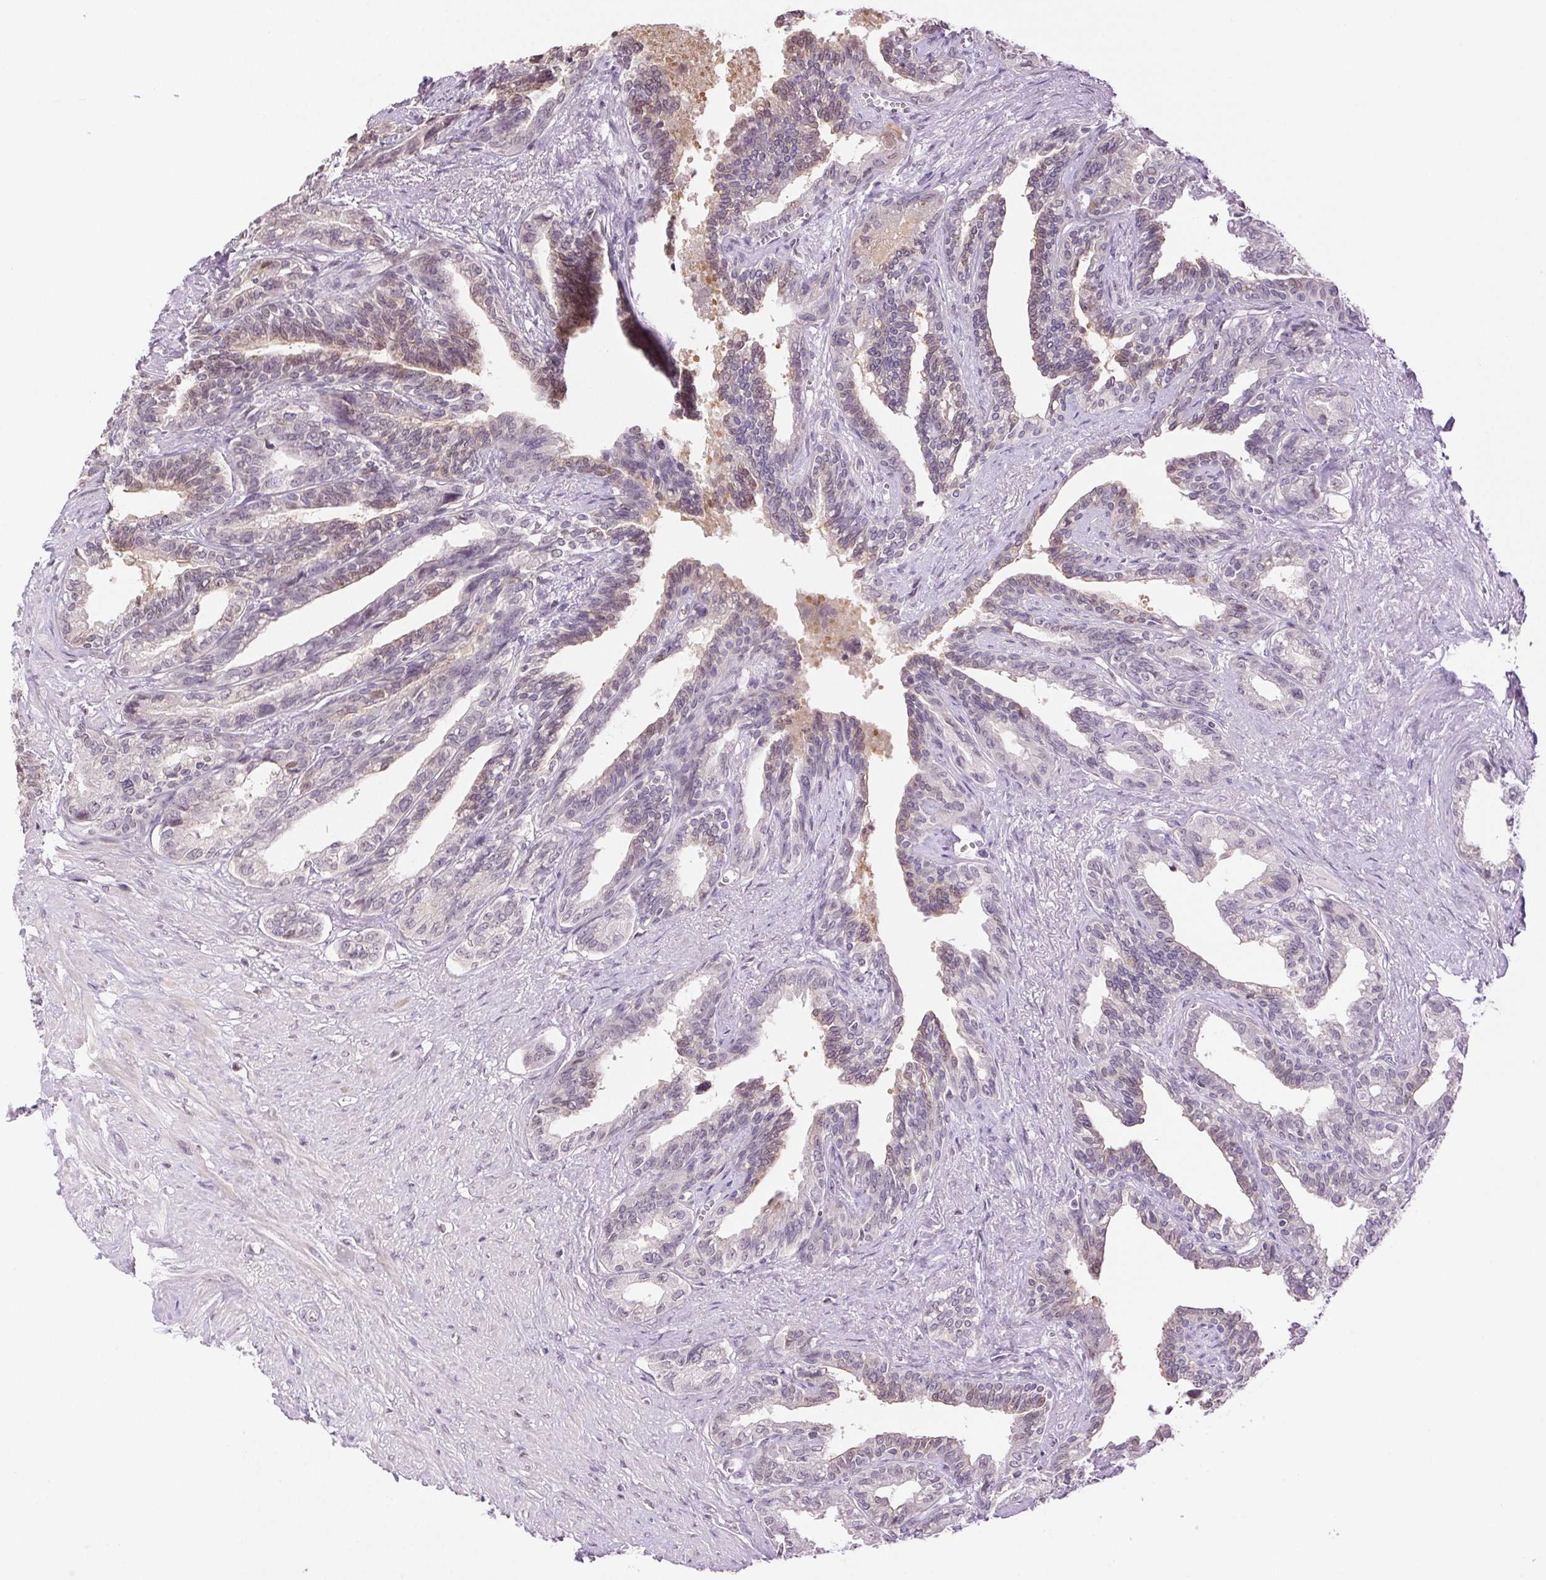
{"staining": {"intensity": "negative", "quantity": "none", "location": "none"}, "tissue": "seminal vesicle", "cell_type": "Glandular cells", "image_type": "normal", "snomed": [{"axis": "morphology", "description": "Normal tissue, NOS"}, {"axis": "morphology", "description": "Urothelial carcinoma, NOS"}, {"axis": "topography", "description": "Urinary bladder"}, {"axis": "topography", "description": "Seminal veicle"}], "caption": "Seminal vesicle was stained to show a protein in brown. There is no significant staining in glandular cells. Nuclei are stained in blue.", "gene": "TNNT3", "patient": {"sex": "male", "age": 76}}